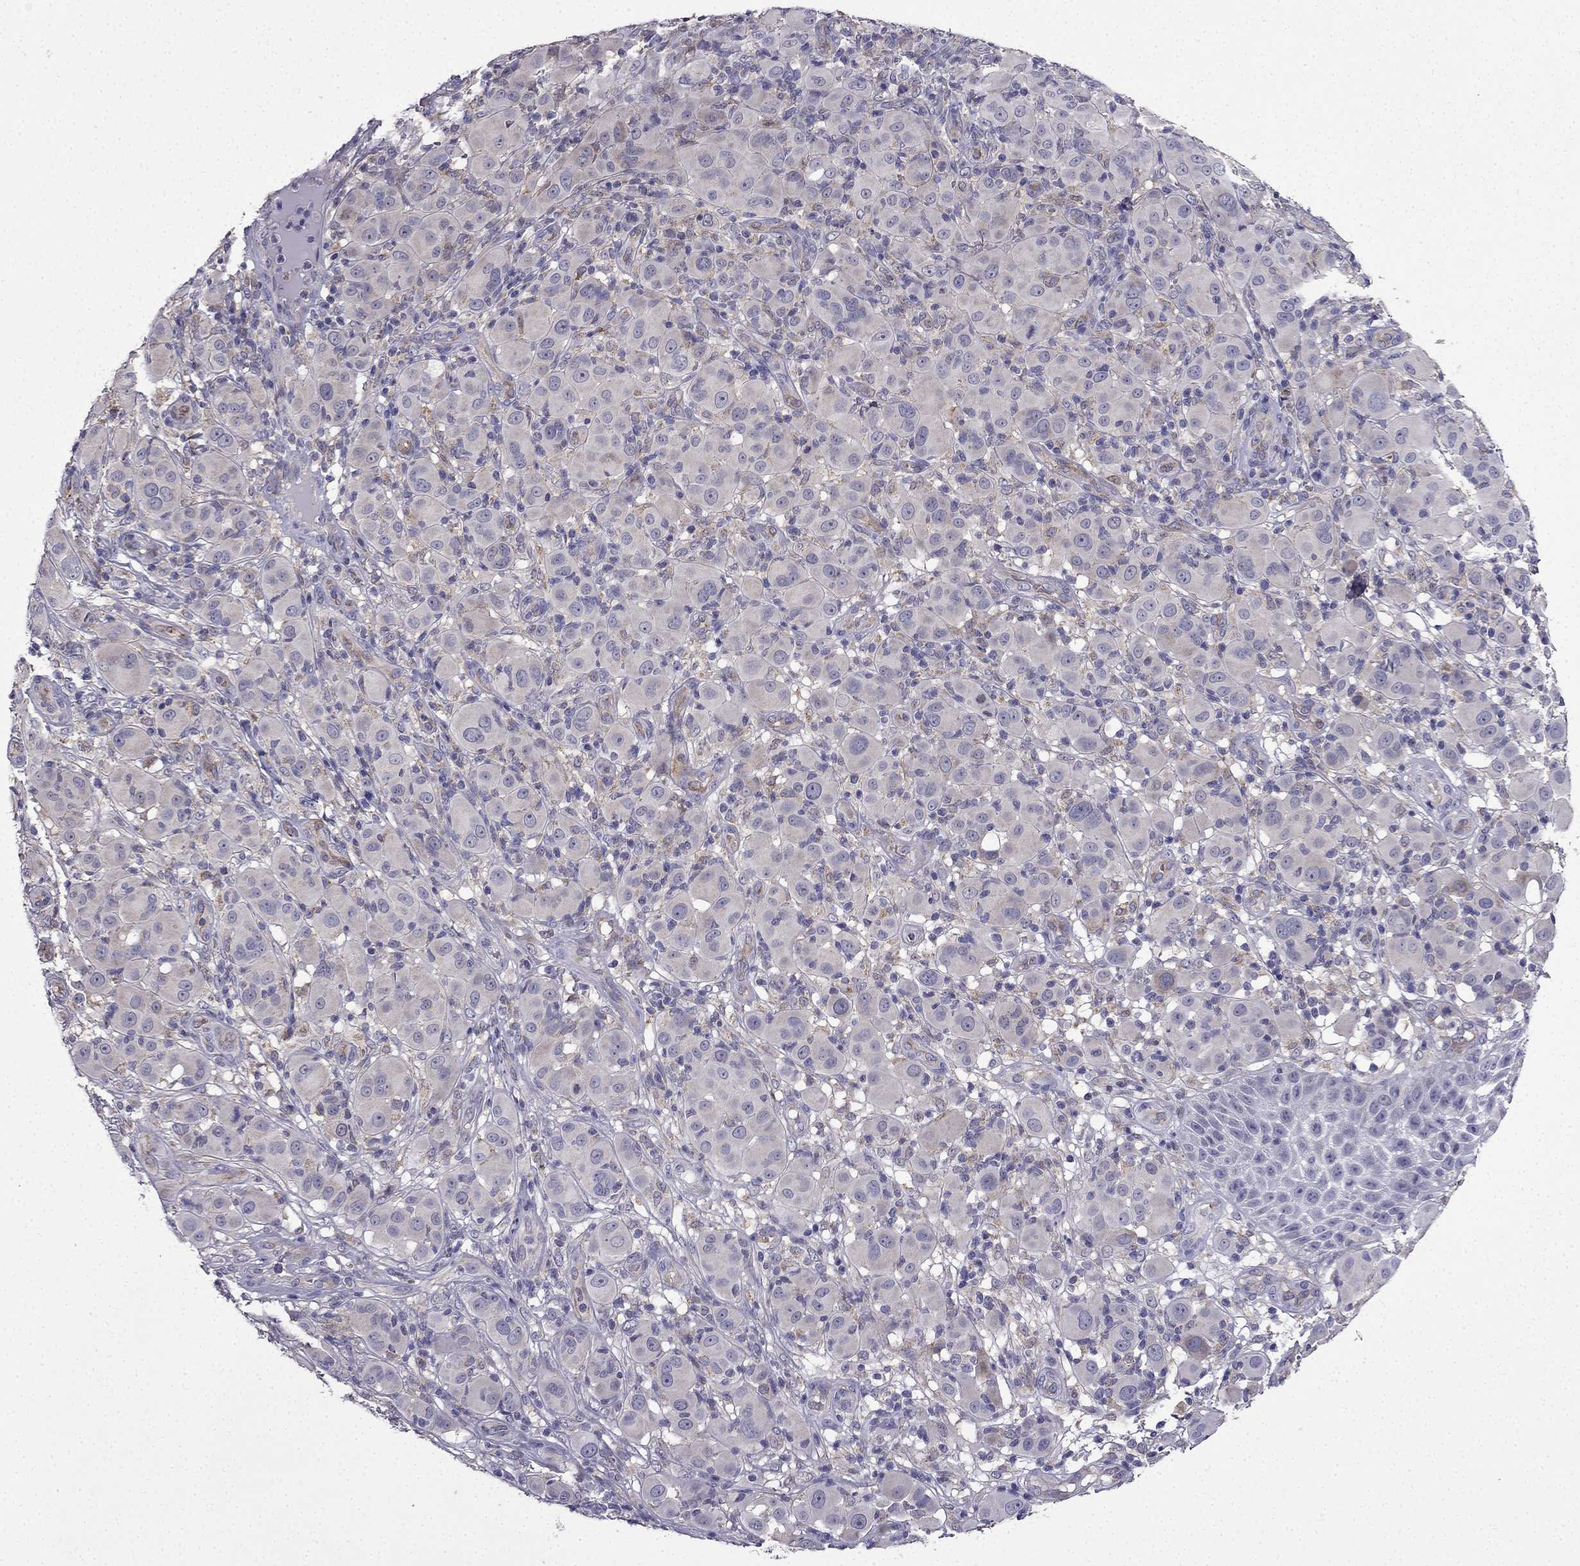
{"staining": {"intensity": "weak", "quantity": "25%-75%", "location": "cytoplasmic/membranous"}, "tissue": "melanoma", "cell_type": "Tumor cells", "image_type": "cancer", "snomed": [{"axis": "morphology", "description": "Malignant melanoma, NOS"}, {"axis": "topography", "description": "Skin"}], "caption": "A brown stain labels weak cytoplasmic/membranous staining of a protein in human melanoma tumor cells. (DAB IHC with brightfield microscopy, high magnification).", "gene": "SLC6A2", "patient": {"sex": "female", "age": 87}}